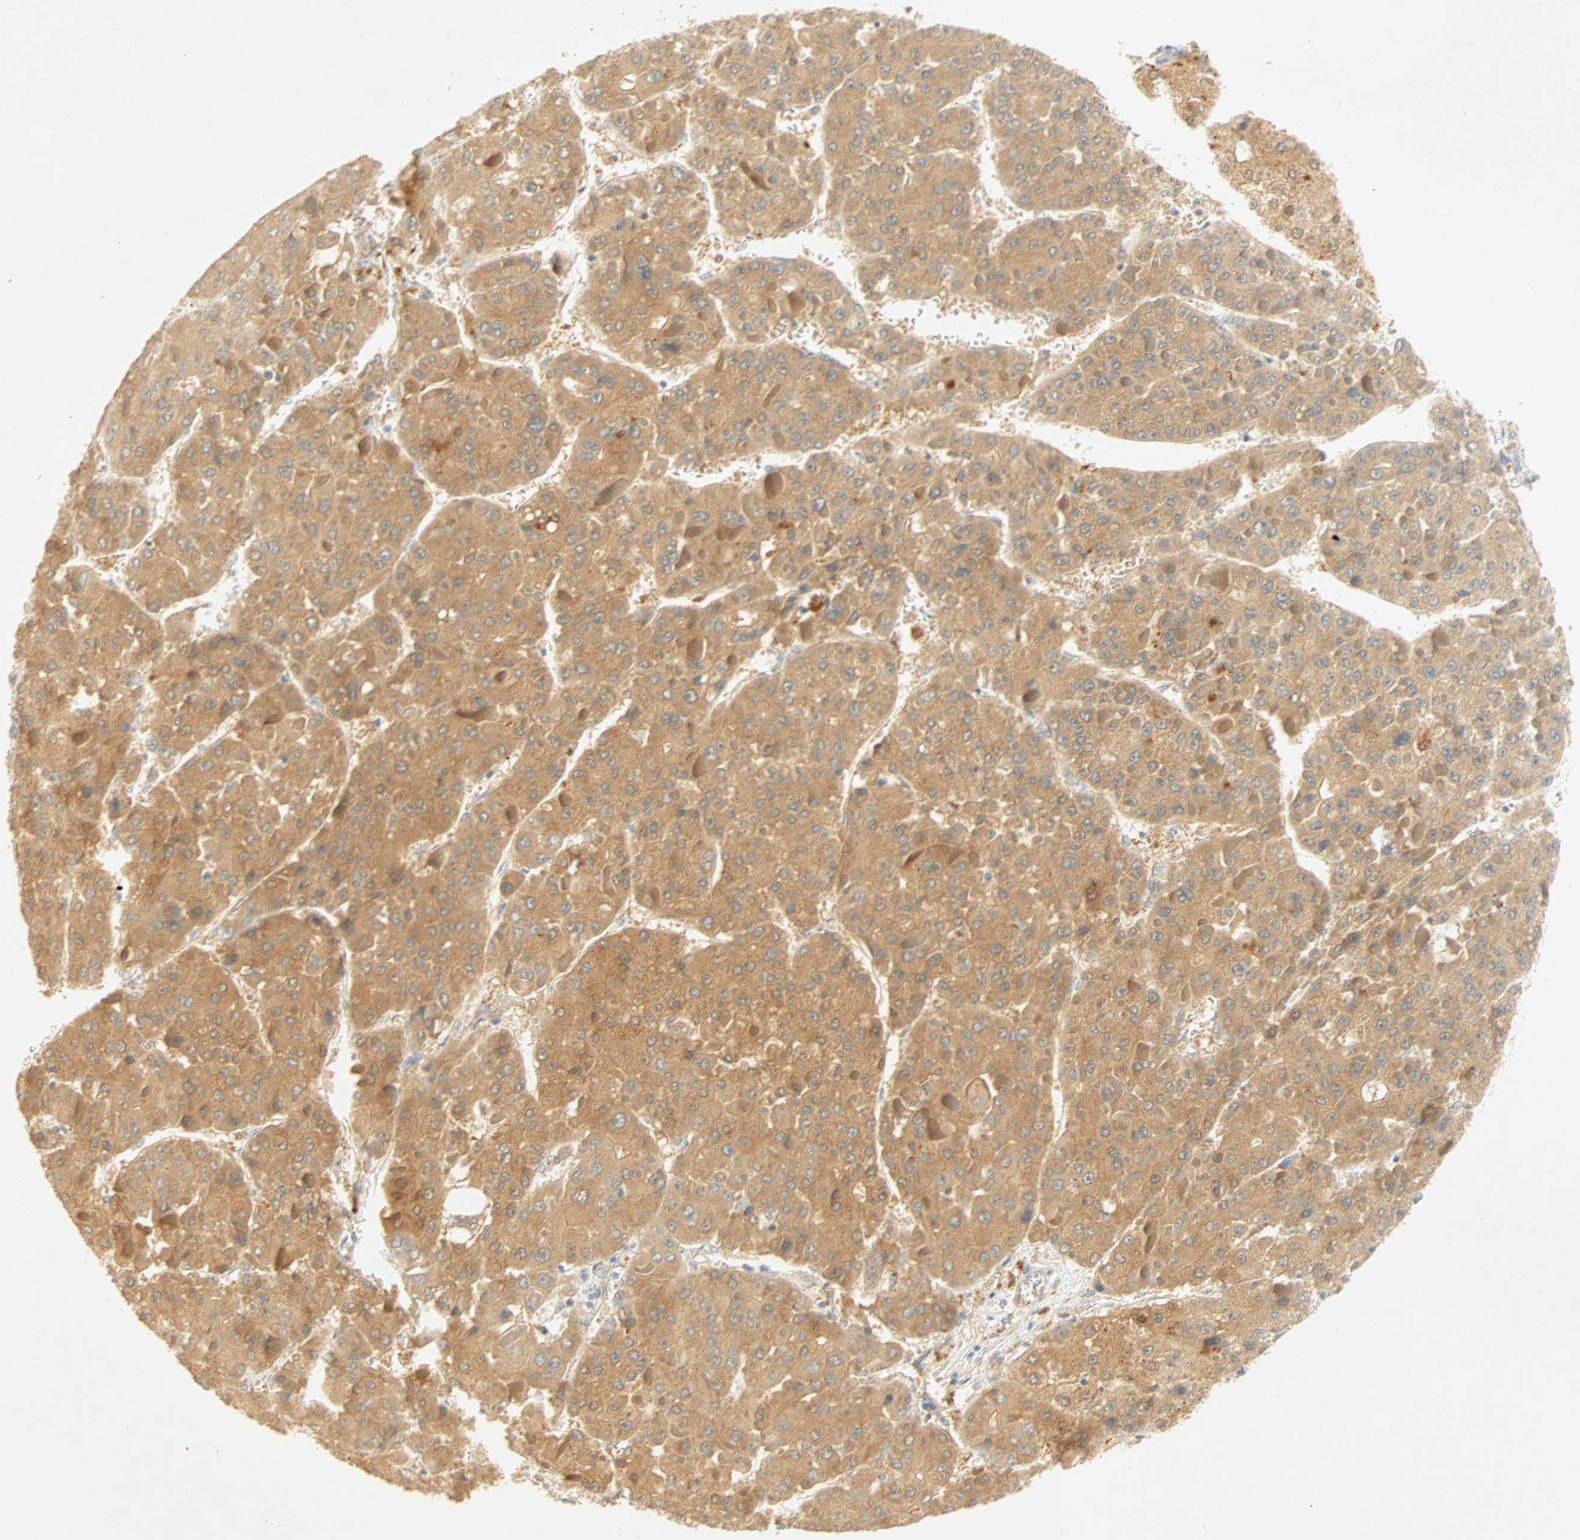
{"staining": {"intensity": "moderate", "quantity": ">75%", "location": "cytoplasmic/membranous"}, "tissue": "liver cancer", "cell_type": "Tumor cells", "image_type": "cancer", "snomed": [{"axis": "morphology", "description": "Carcinoma, Hepatocellular, NOS"}, {"axis": "topography", "description": "Liver"}], "caption": "Protein expression by immunohistochemistry (IHC) reveals moderate cytoplasmic/membranous positivity in approximately >75% of tumor cells in liver hepatocellular carcinoma.", "gene": "SELENBP1", "patient": {"sex": "female", "age": 73}}